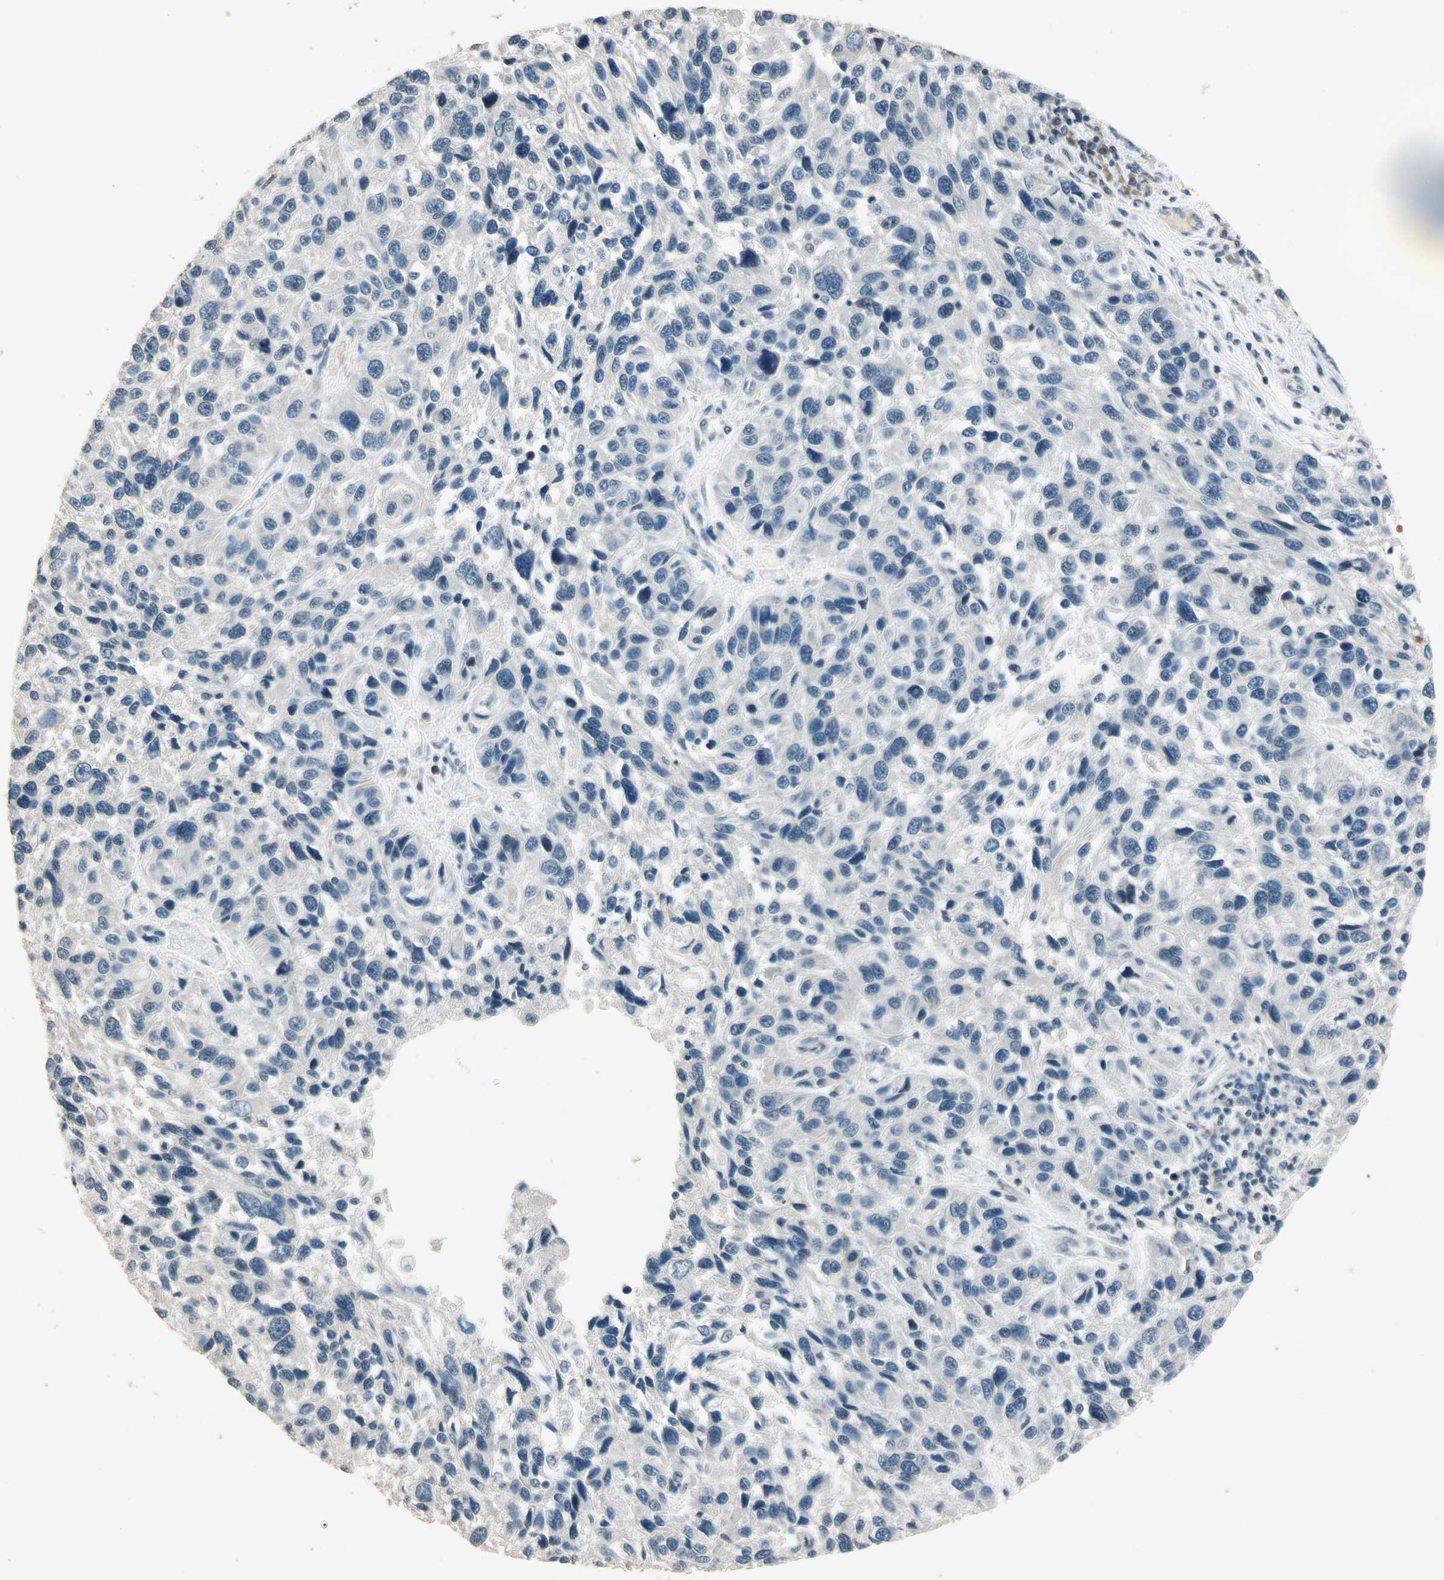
{"staining": {"intensity": "negative", "quantity": "none", "location": "none"}, "tissue": "melanoma", "cell_type": "Tumor cells", "image_type": "cancer", "snomed": [{"axis": "morphology", "description": "Malignant melanoma, NOS"}, {"axis": "topography", "description": "Skin"}], "caption": "Immunohistochemistry of human melanoma demonstrates no staining in tumor cells.", "gene": "ZBTB4", "patient": {"sex": "male", "age": 53}}